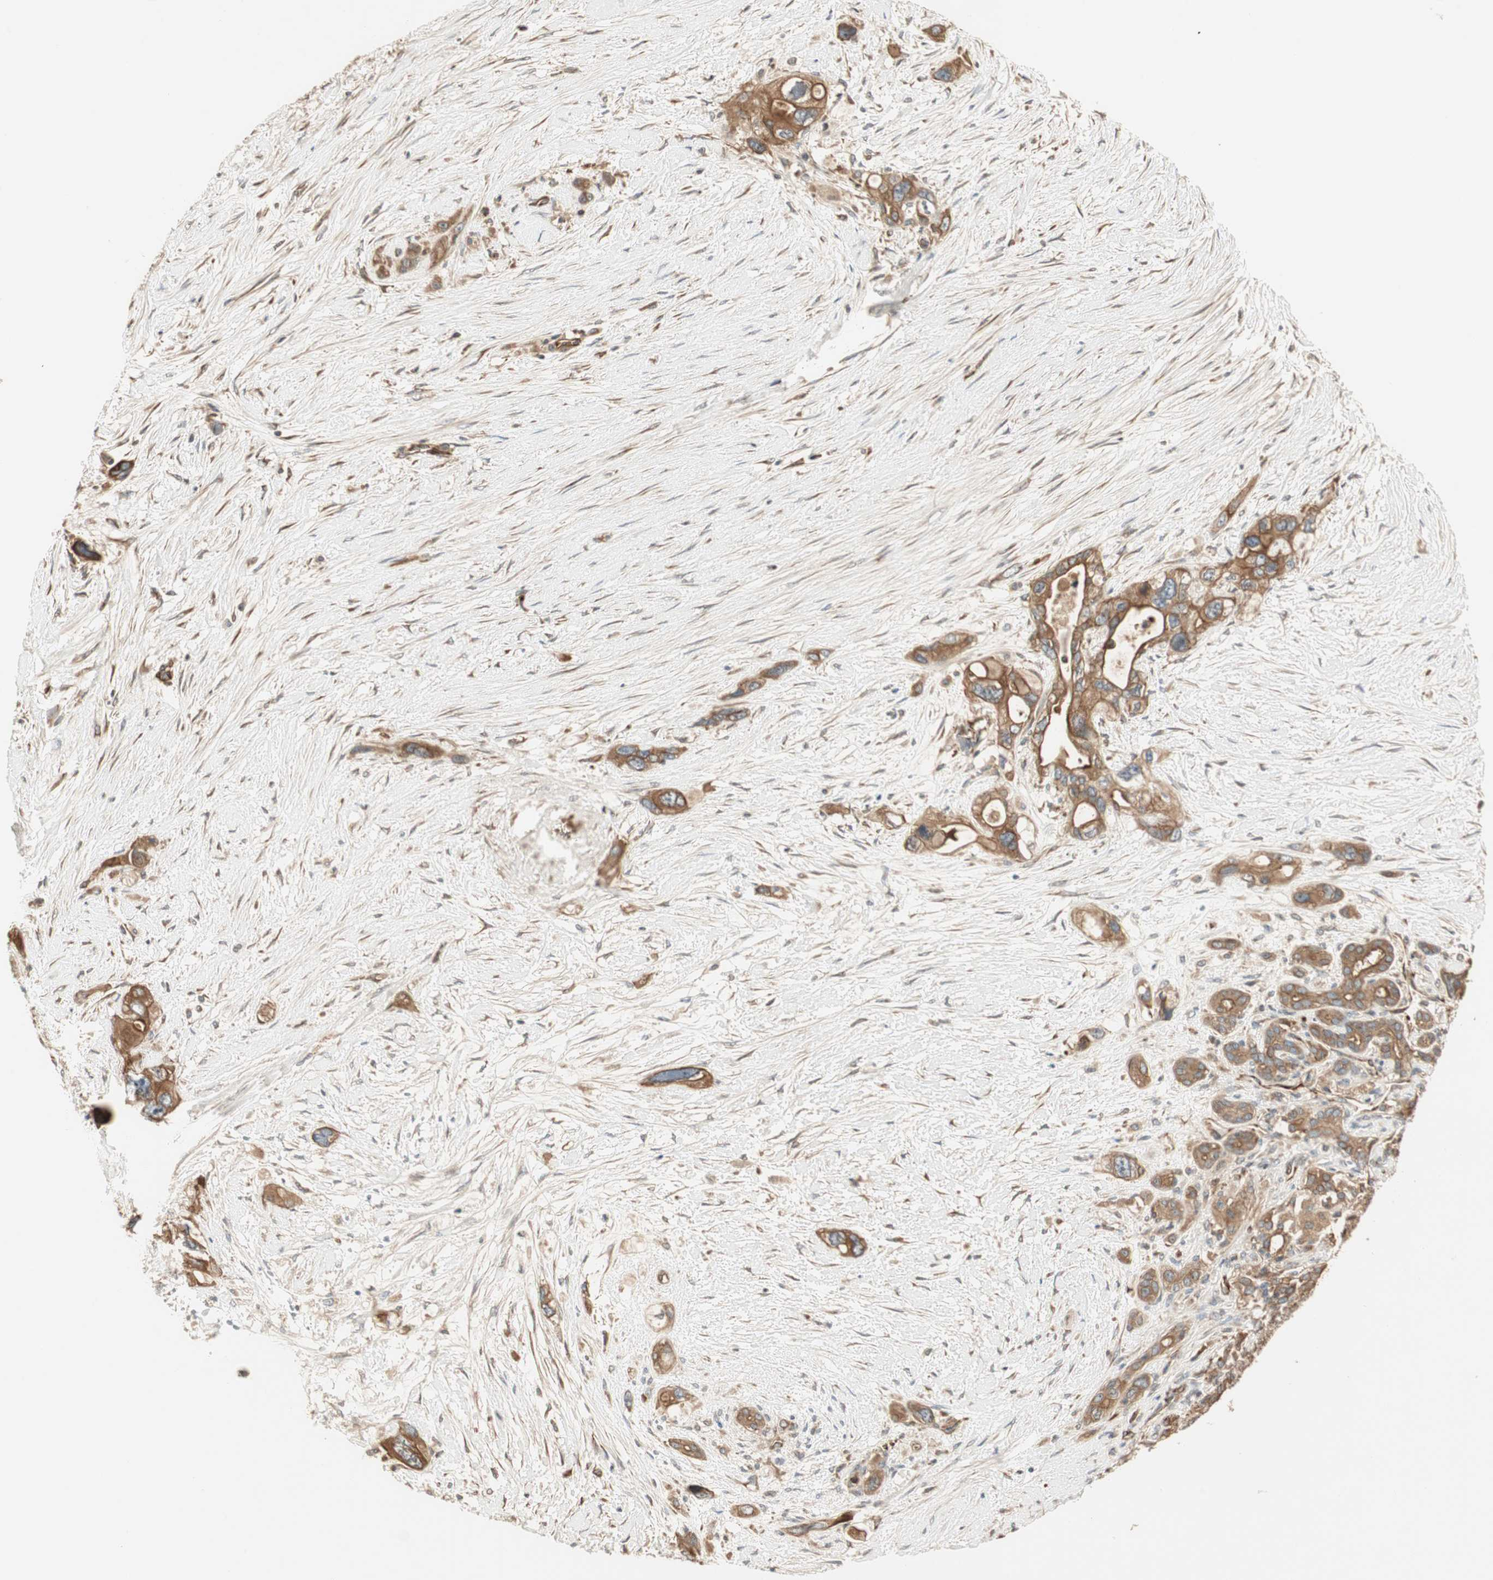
{"staining": {"intensity": "strong", "quantity": ">75%", "location": "cytoplasmic/membranous"}, "tissue": "pancreatic cancer", "cell_type": "Tumor cells", "image_type": "cancer", "snomed": [{"axis": "morphology", "description": "Adenocarcinoma, NOS"}, {"axis": "topography", "description": "Pancreas"}], "caption": "DAB immunohistochemical staining of human pancreatic cancer demonstrates strong cytoplasmic/membranous protein positivity in about >75% of tumor cells. The staining was performed using DAB to visualize the protein expression in brown, while the nuclei were stained in blue with hematoxylin (Magnification: 20x).", "gene": "CTTNBP2NL", "patient": {"sex": "male", "age": 46}}